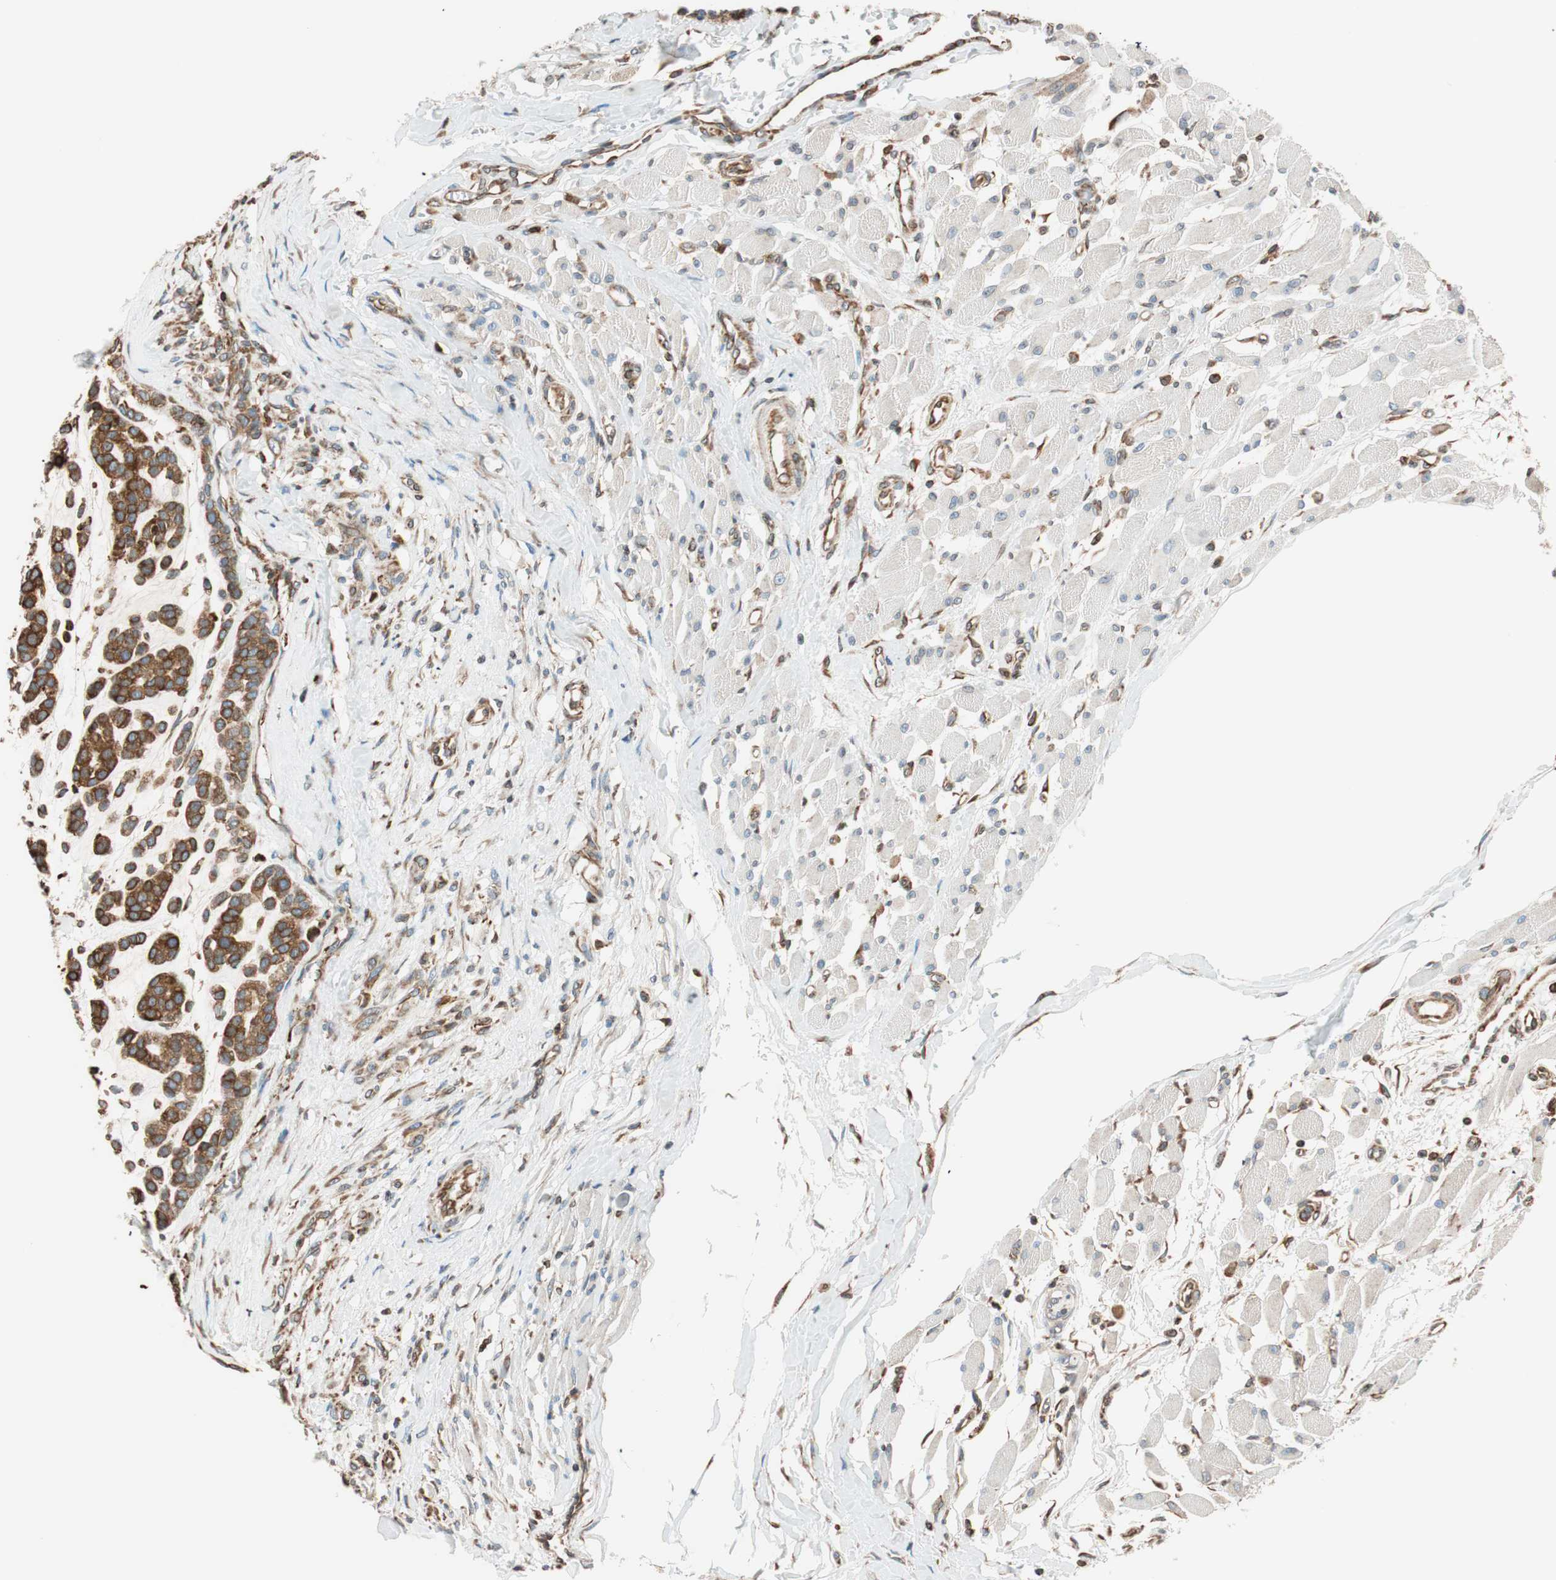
{"staining": {"intensity": "strong", "quantity": ">75%", "location": "cytoplasmic/membranous"}, "tissue": "head and neck cancer", "cell_type": "Tumor cells", "image_type": "cancer", "snomed": [{"axis": "morphology", "description": "Adenocarcinoma, NOS"}, {"axis": "morphology", "description": "Adenoma, NOS"}, {"axis": "topography", "description": "Head-Neck"}], "caption": "Immunohistochemical staining of human head and neck cancer shows strong cytoplasmic/membranous protein expression in approximately >75% of tumor cells.", "gene": "PRKCSH", "patient": {"sex": "female", "age": 55}}